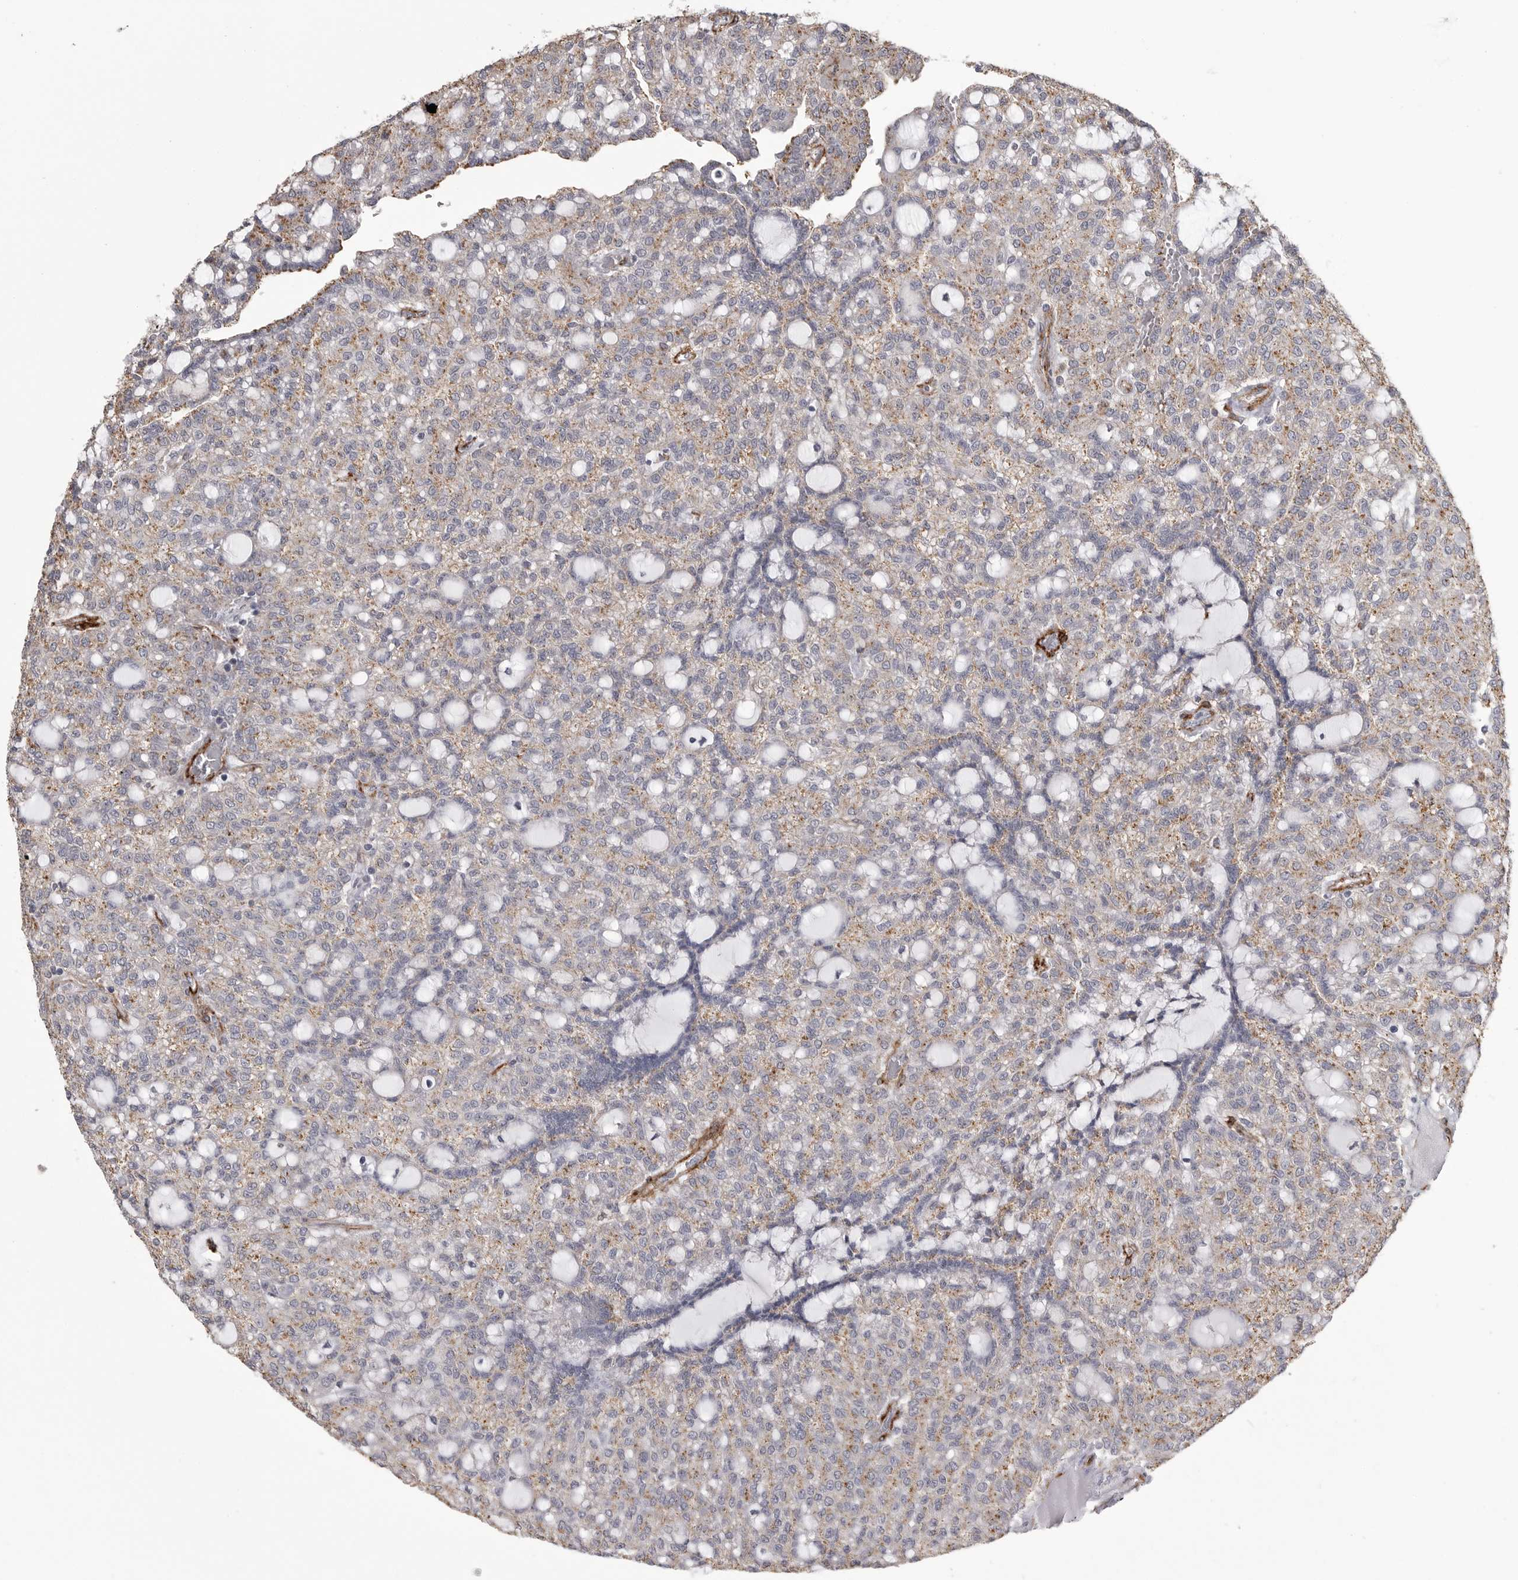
{"staining": {"intensity": "weak", "quantity": "25%-75%", "location": "cytoplasmic/membranous"}, "tissue": "renal cancer", "cell_type": "Tumor cells", "image_type": "cancer", "snomed": [{"axis": "morphology", "description": "Adenocarcinoma, NOS"}, {"axis": "topography", "description": "Kidney"}], "caption": "Immunohistochemical staining of adenocarcinoma (renal) exhibits weak cytoplasmic/membranous protein expression in about 25%-75% of tumor cells.", "gene": "AOC3", "patient": {"sex": "male", "age": 63}}